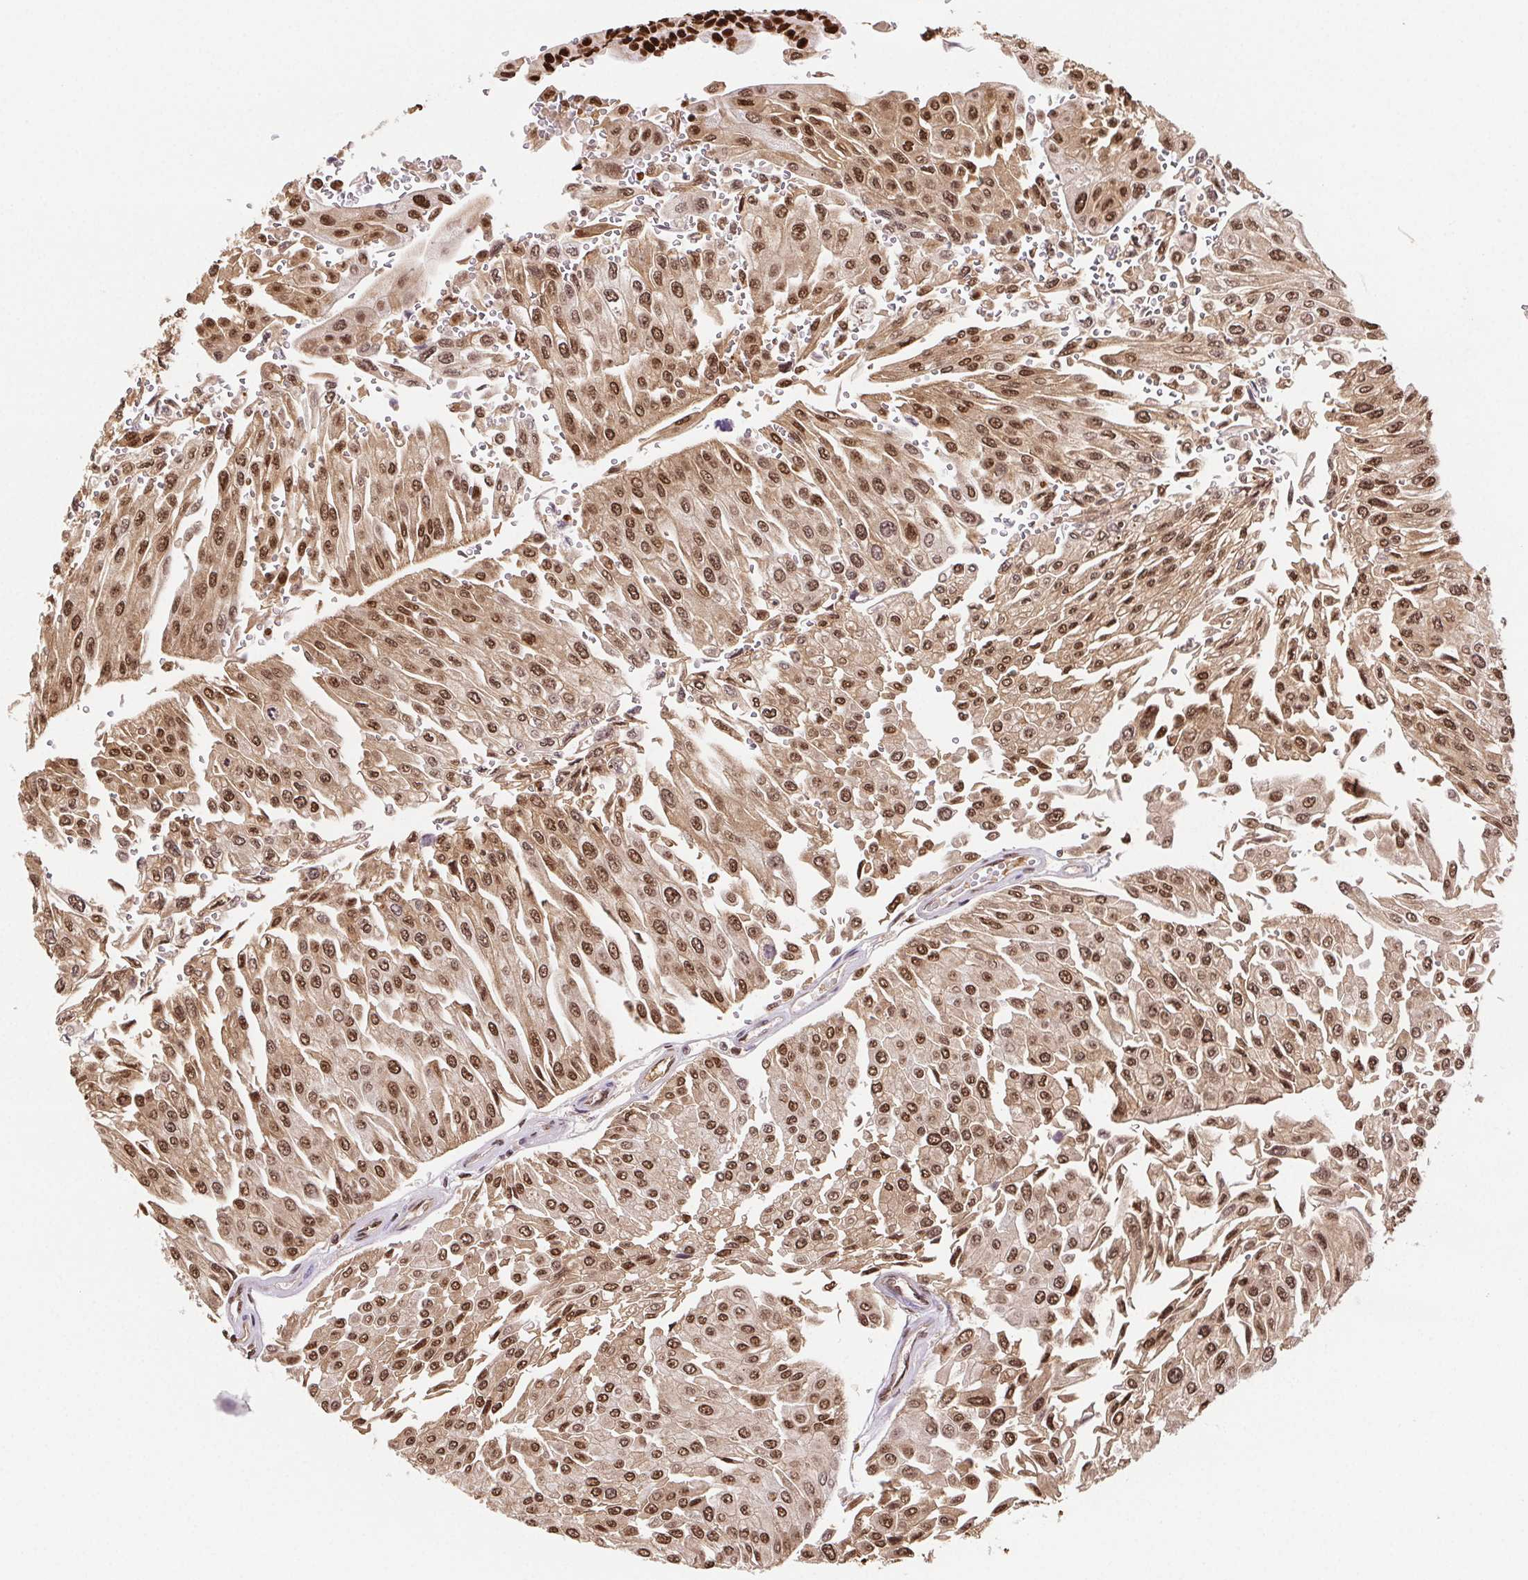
{"staining": {"intensity": "moderate", "quantity": ">75%", "location": "cytoplasmic/membranous,nuclear"}, "tissue": "urothelial cancer", "cell_type": "Tumor cells", "image_type": "cancer", "snomed": [{"axis": "morphology", "description": "Urothelial carcinoma, NOS"}, {"axis": "topography", "description": "Urinary bladder"}], "caption": "Urothelial cancer stained for a protein reveals moderate cytoplasmic/membranous and nuclear positivity in tumor cells.", "gene": "SET", "patient": {"sex": "male", "age": 67}}